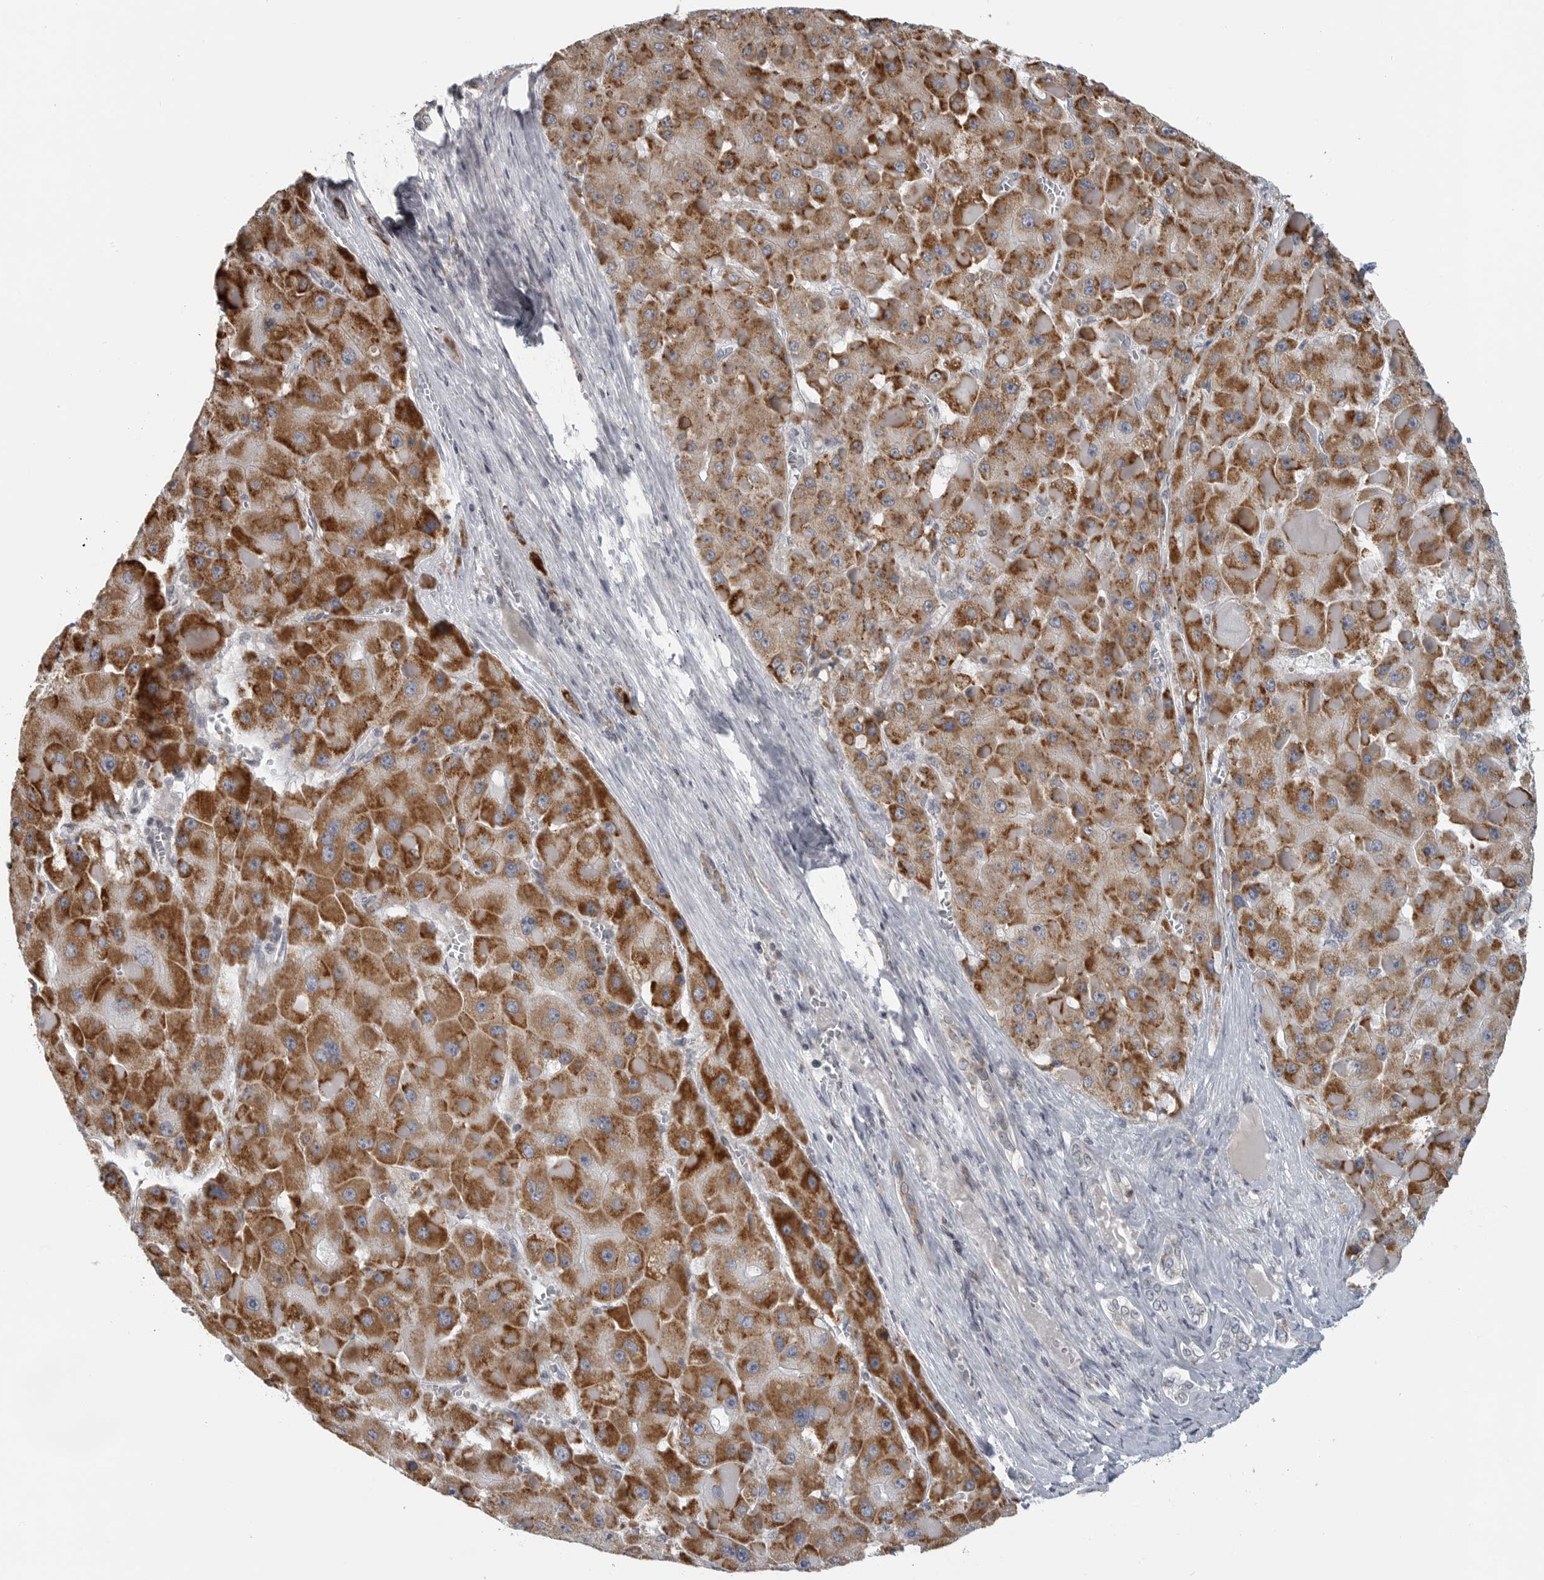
{"staining": {"intensity": "strong", "quantity": ">75%", "location": "cytoplasmic/membranous"}, "tissue": "liver cancer", "cell_type": "Tumor cells", "image_type": "cancer", "snomed": [{"axis": "morphology", "description": "Carcinoma, Hepatocellular, NOS"}, {"axis": "topography", "description": "Liver"}], "caption": "Immunohistochemical staining of human hepatocellular carcinoma (liver) demonstrates strong cytoplasmic/membranous protein expression in about >75% of tumor cells. (brown staining indicates protein expression, while blue staining denotes nuclei).", "gene": "RXFP3", "patient": {"sex": "female", "age": 73}}